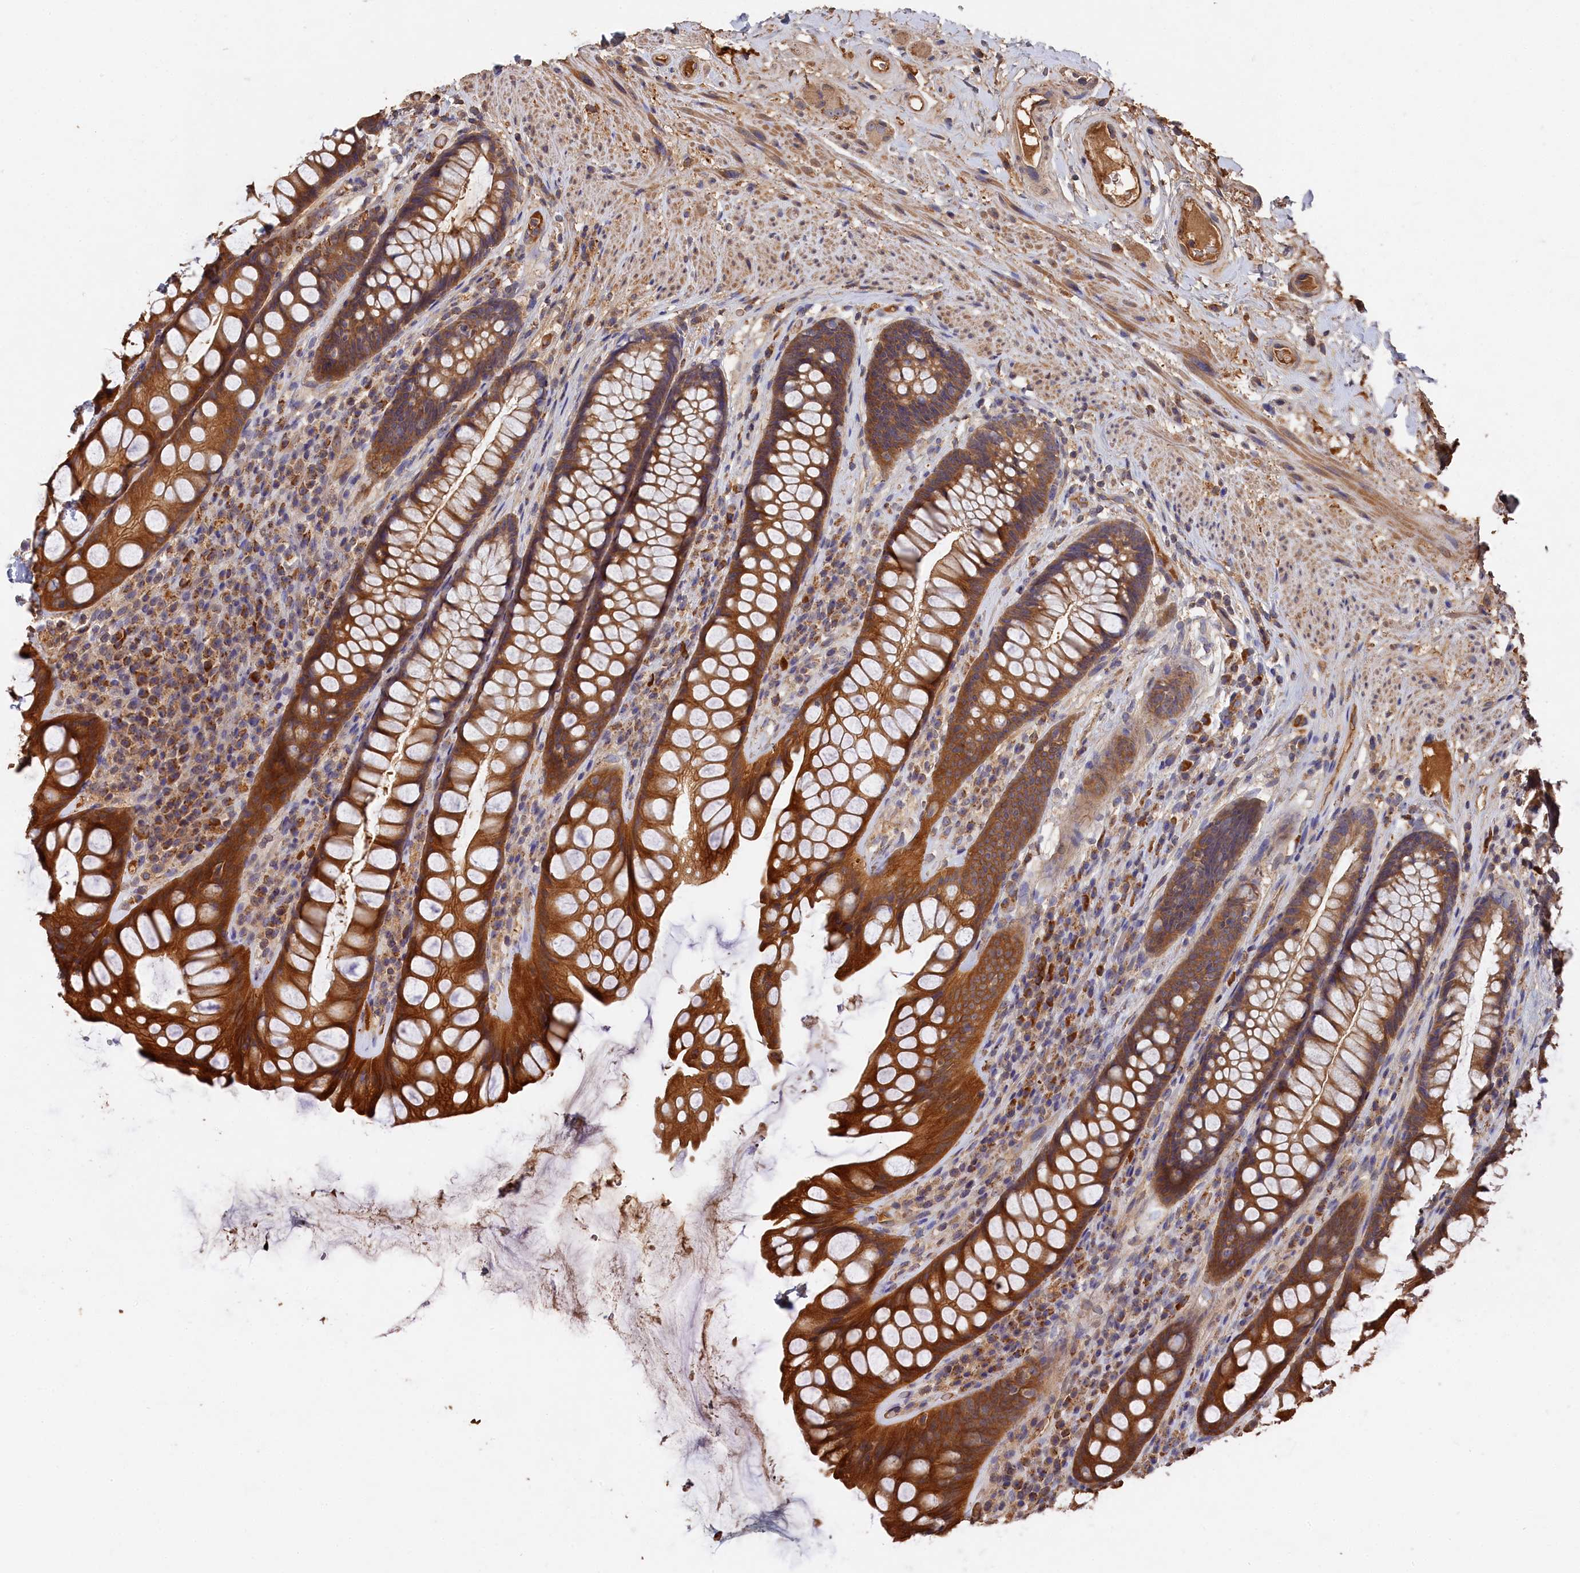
{"staining": {"intensity": "strong", "quantity": ">75%", "location": "cytoplasmic/membranous"}, "tissue": "rectum", "cell_type": "Glandular cells", "image_type": "normal", "snomed": [{"axis": "morphology", "description": "Normal tissue, NOS"}, {"axis": "topography", "description": "Rectum"}], "caption": "A photomicrograph showing strong cytoplasmic/membranous staining in approximately >75% of glandular cells in normal rectum, as visualized by brown immunohistochemical staining.", "gene": "DHRS11", "patient": {"sex": "male", "age": 74}}